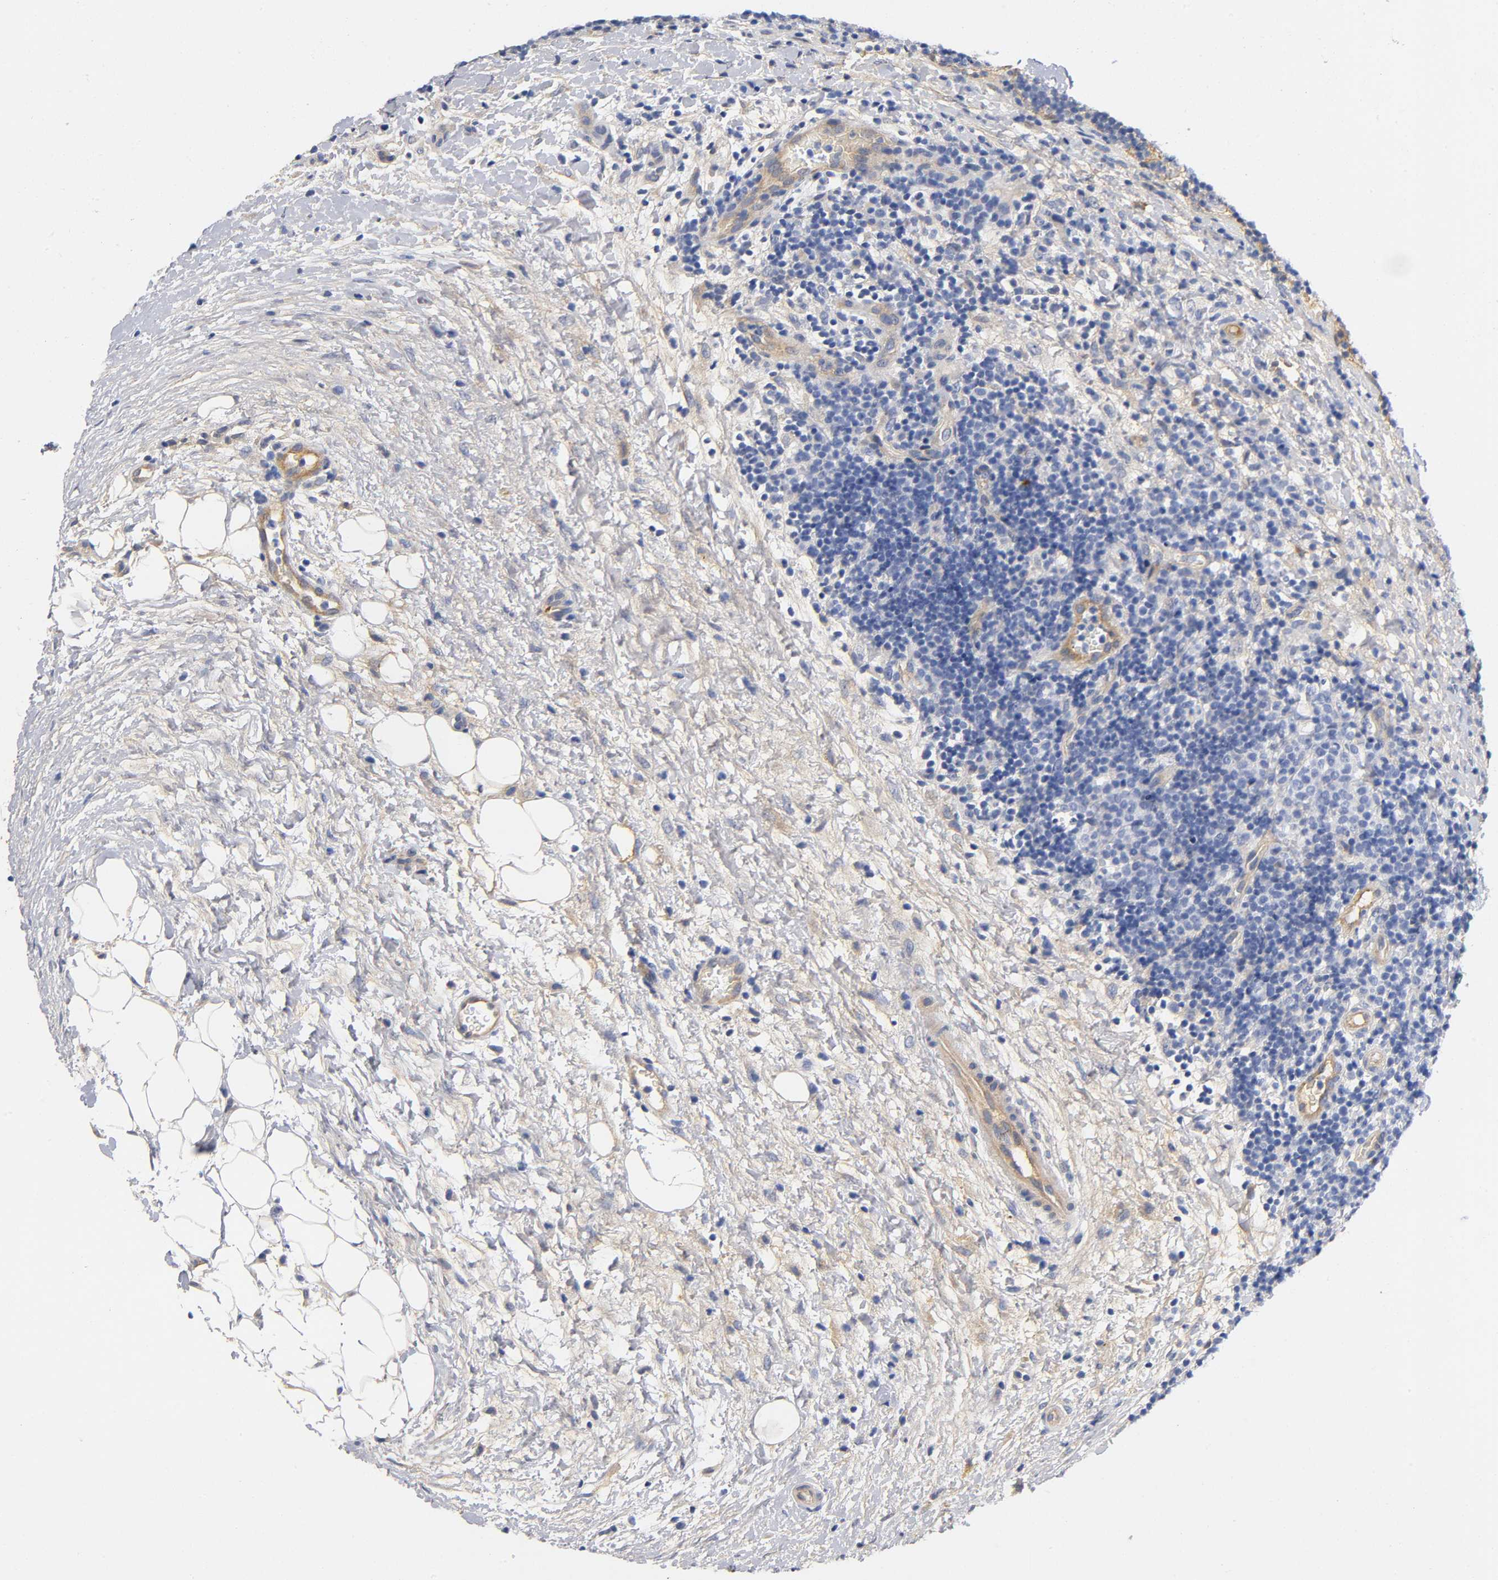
{"staining": {"intensity": "weak", "quantity": "<25%", "location": "cytoplasmic/membranous"}, "tissue": "lymphoma", "cell_type": "Tumor cells", "image_type": "cancer", "snomed": [{"axis": "morphology", "description": "Malignant lymphoma, non-Hodgkin's type, Low grade"}, {"axis": "topography", "description": "Lymph node"}], "caption": "Tumor cells are negative for brown protein staining in lymphoma.", "gene": "TNC", "patient": {"sex": "female", "age": 76}}